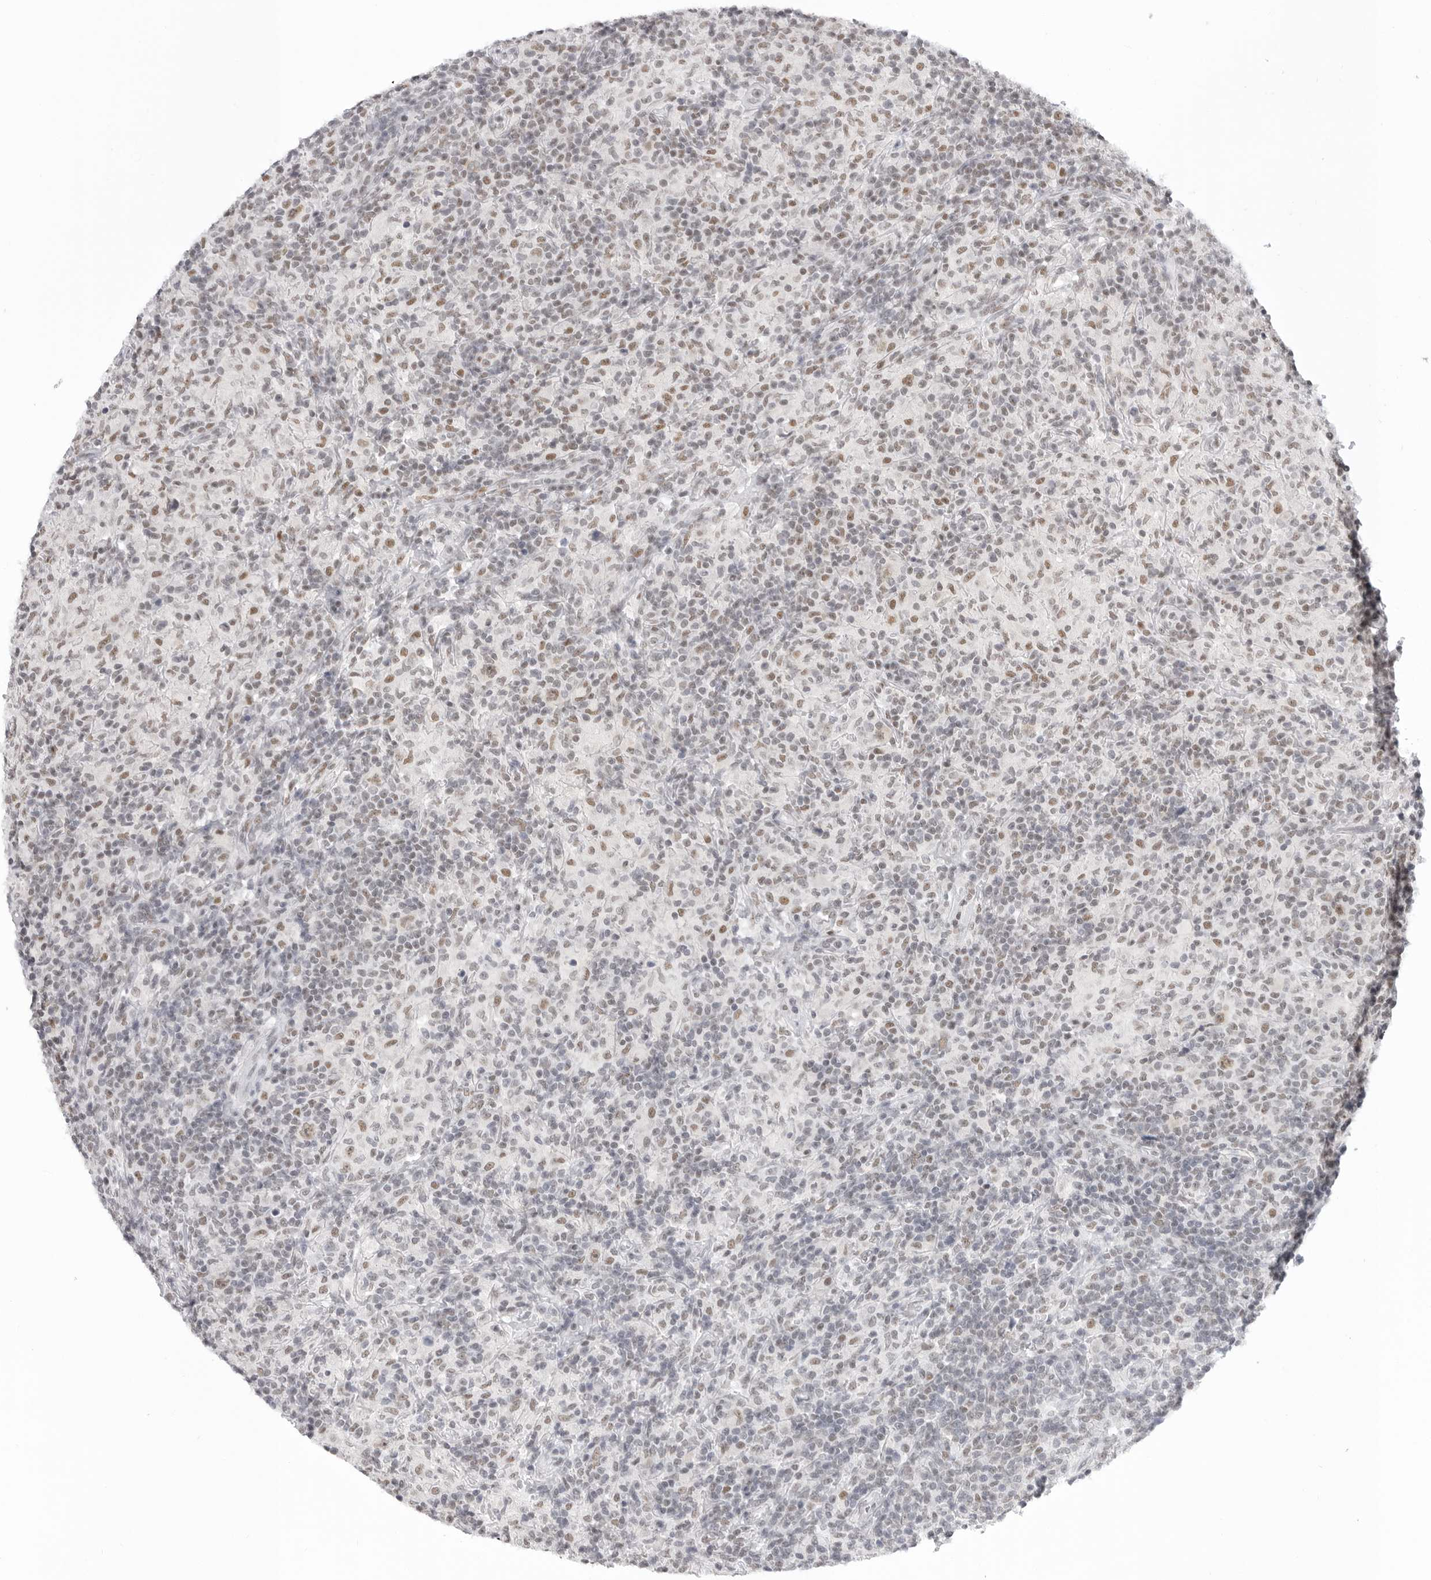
{"staining": {"intensity": "weak", "quantity": "25%-75%", "location": "nuclear"}, "tissue": "lymphoma", "cell_type": "Tumor cells", "image_type": "cancer", "snomed": [{"axis": "morphology", "description": "Hodgkin's disease, NOS"}, {"axis": "topography", "description": "Lymph node"}], "caption": "High-magnification brightfield microscopy of lymphoma stained with DAB (3,3'-diaminobenzidine) (brown) and counterstained with hematoxylin (blue). tumor cells exhibit weak nuclear staining is identified in approximately25%-75% of cells.", "gene": "RPA2", "patient": {"sex": "male", "age": 70}}